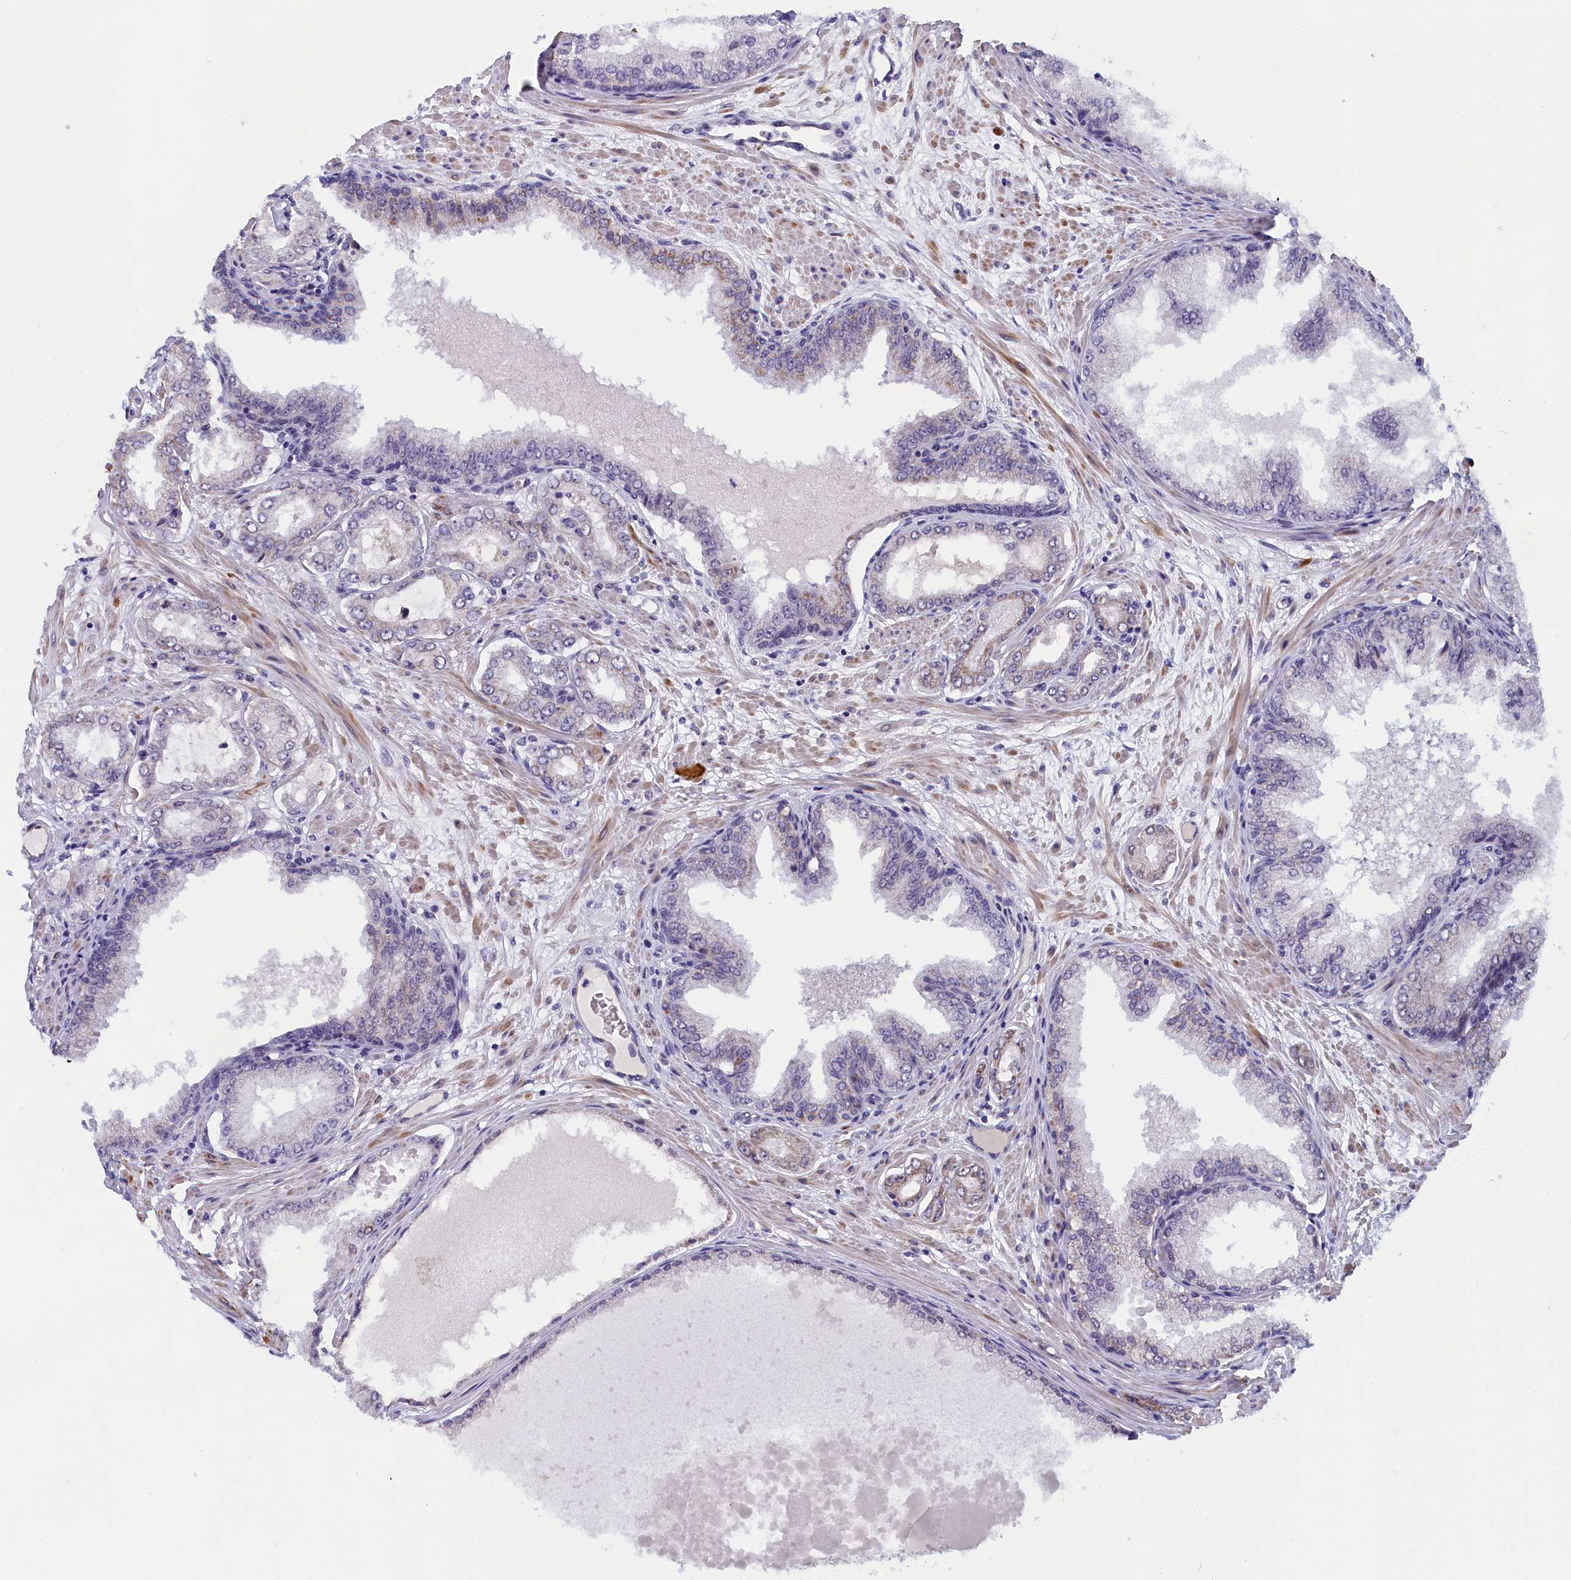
{"staining": {"intensity": "weak", "quantity": "<25%", "location": "cytoplasmic/membranous"}, "tissue": "prostate cancer", "cell_type": "Tumor cells", "image_type": "cancer", "snomed": [{"axis": "morphology", "description": "Adenocarcinoma, Low grade"}, {"axis": "topography", "description": "Prostate"}], "caption": "Tumor cells are negative for brown protein staining in adenocarcinoma (low-grade) (prostate).", "gene": "IGFALS", "patient": {"sex": "male", "age": 63}}